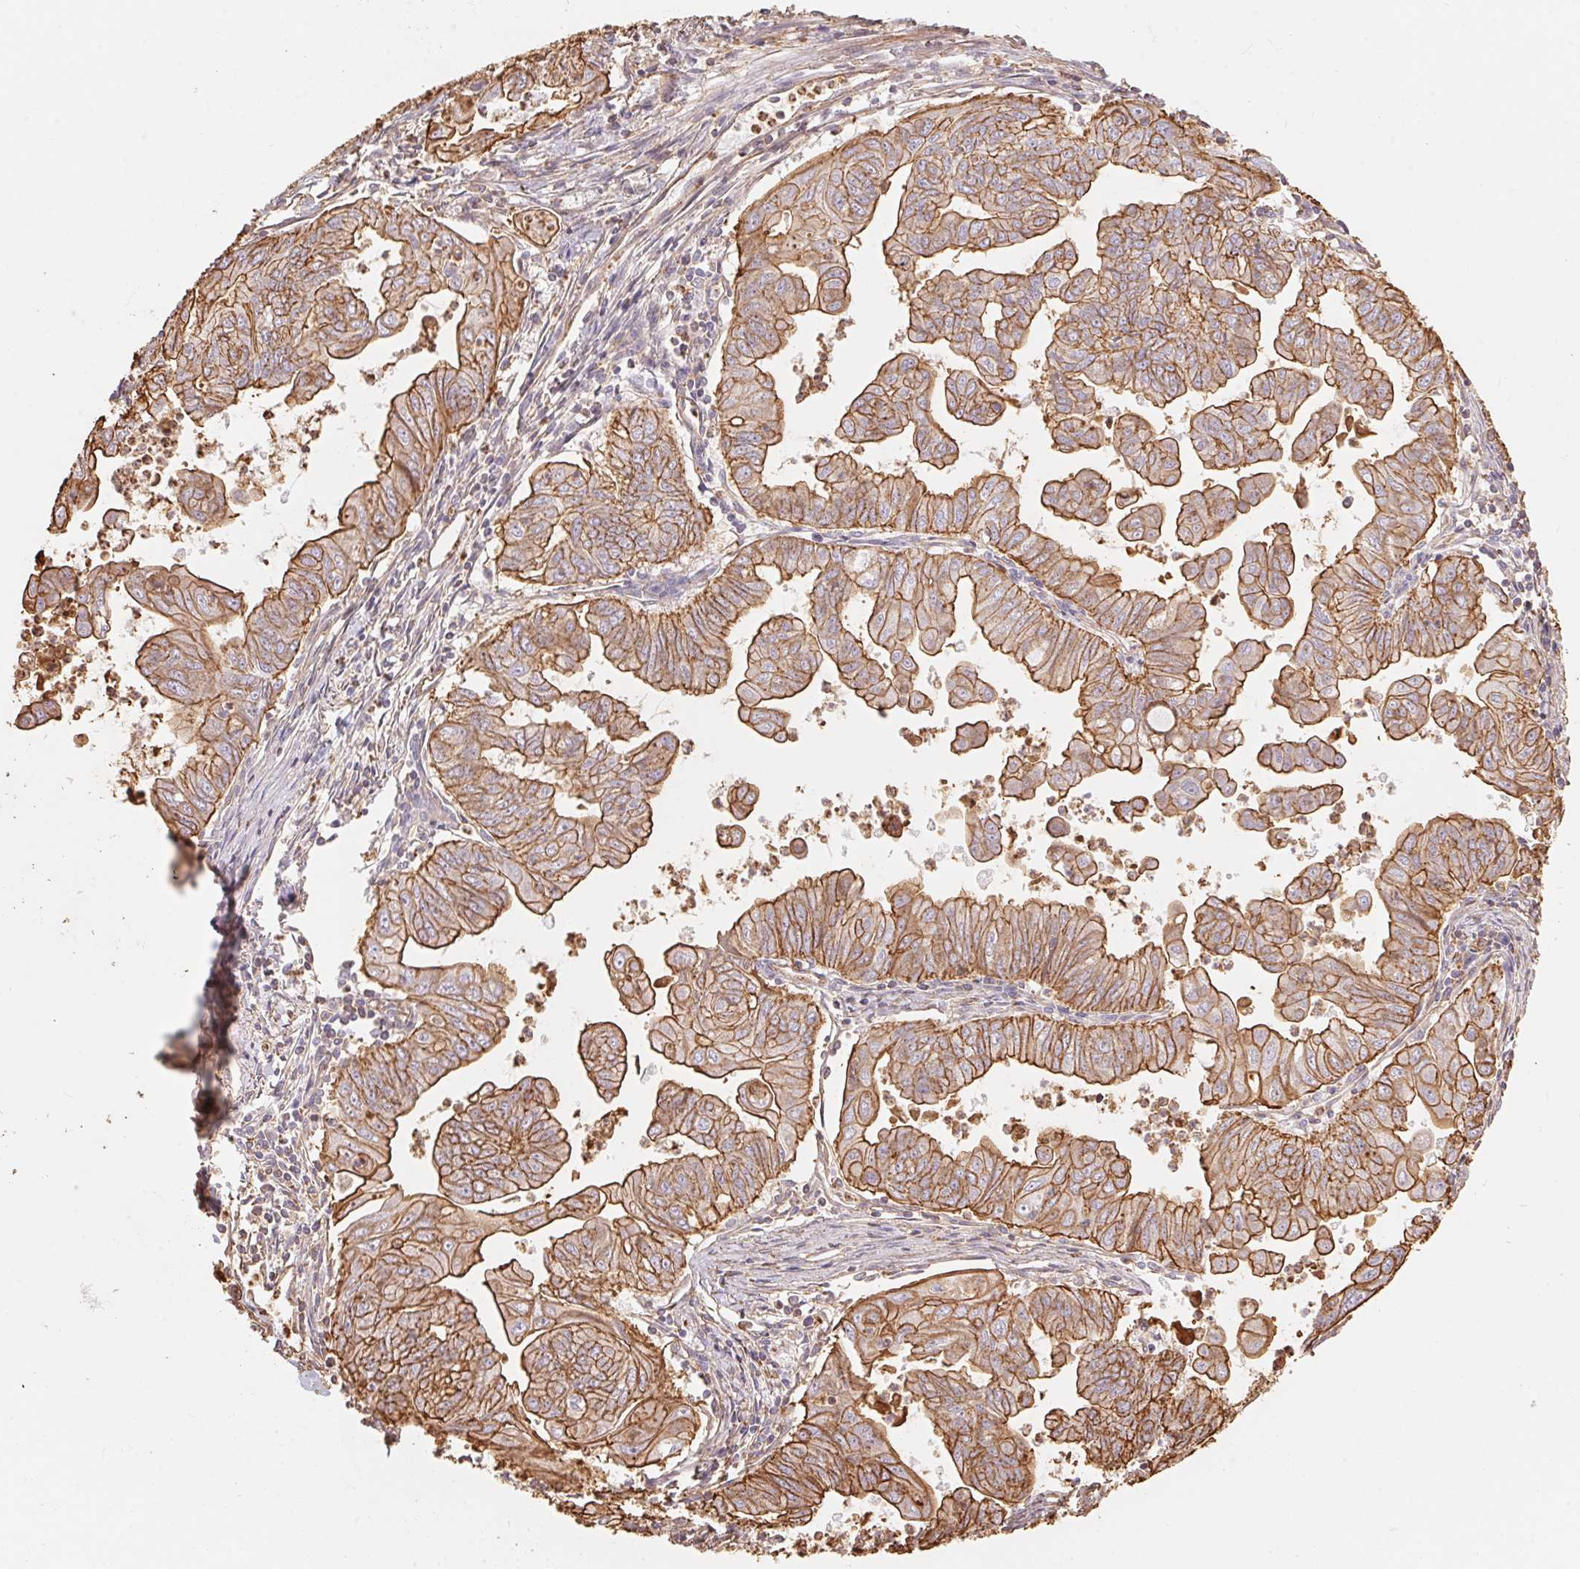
{"staining": {"intensity": "moderate", "quantity": ">75%", "location": "cytoplasmic/membranous"}, "tissue": "stomach cancer", "cell_type": "Tumor cells", "image_type": "cancer", "snomed": [{"axis": "morphology", "description": "Adenocarcinoma, NOS"}, {"axis": "topography", "description": "Stomach, upper"}], "caption": "DAB (3,3'-diaminobenzidine) immunohistochemical staining of human stomach cancer shows moderate cytoplasmic/membranous protein expression in about >75% of tumor cells. (Stains: DAB (3,3'-diaminobenzidine) in brown, nuclei in blue, Microscopy: brightfield microscopy at high magnification).", "gene": "FRAS1", "patient": {"sex": "male", "age": 80}}